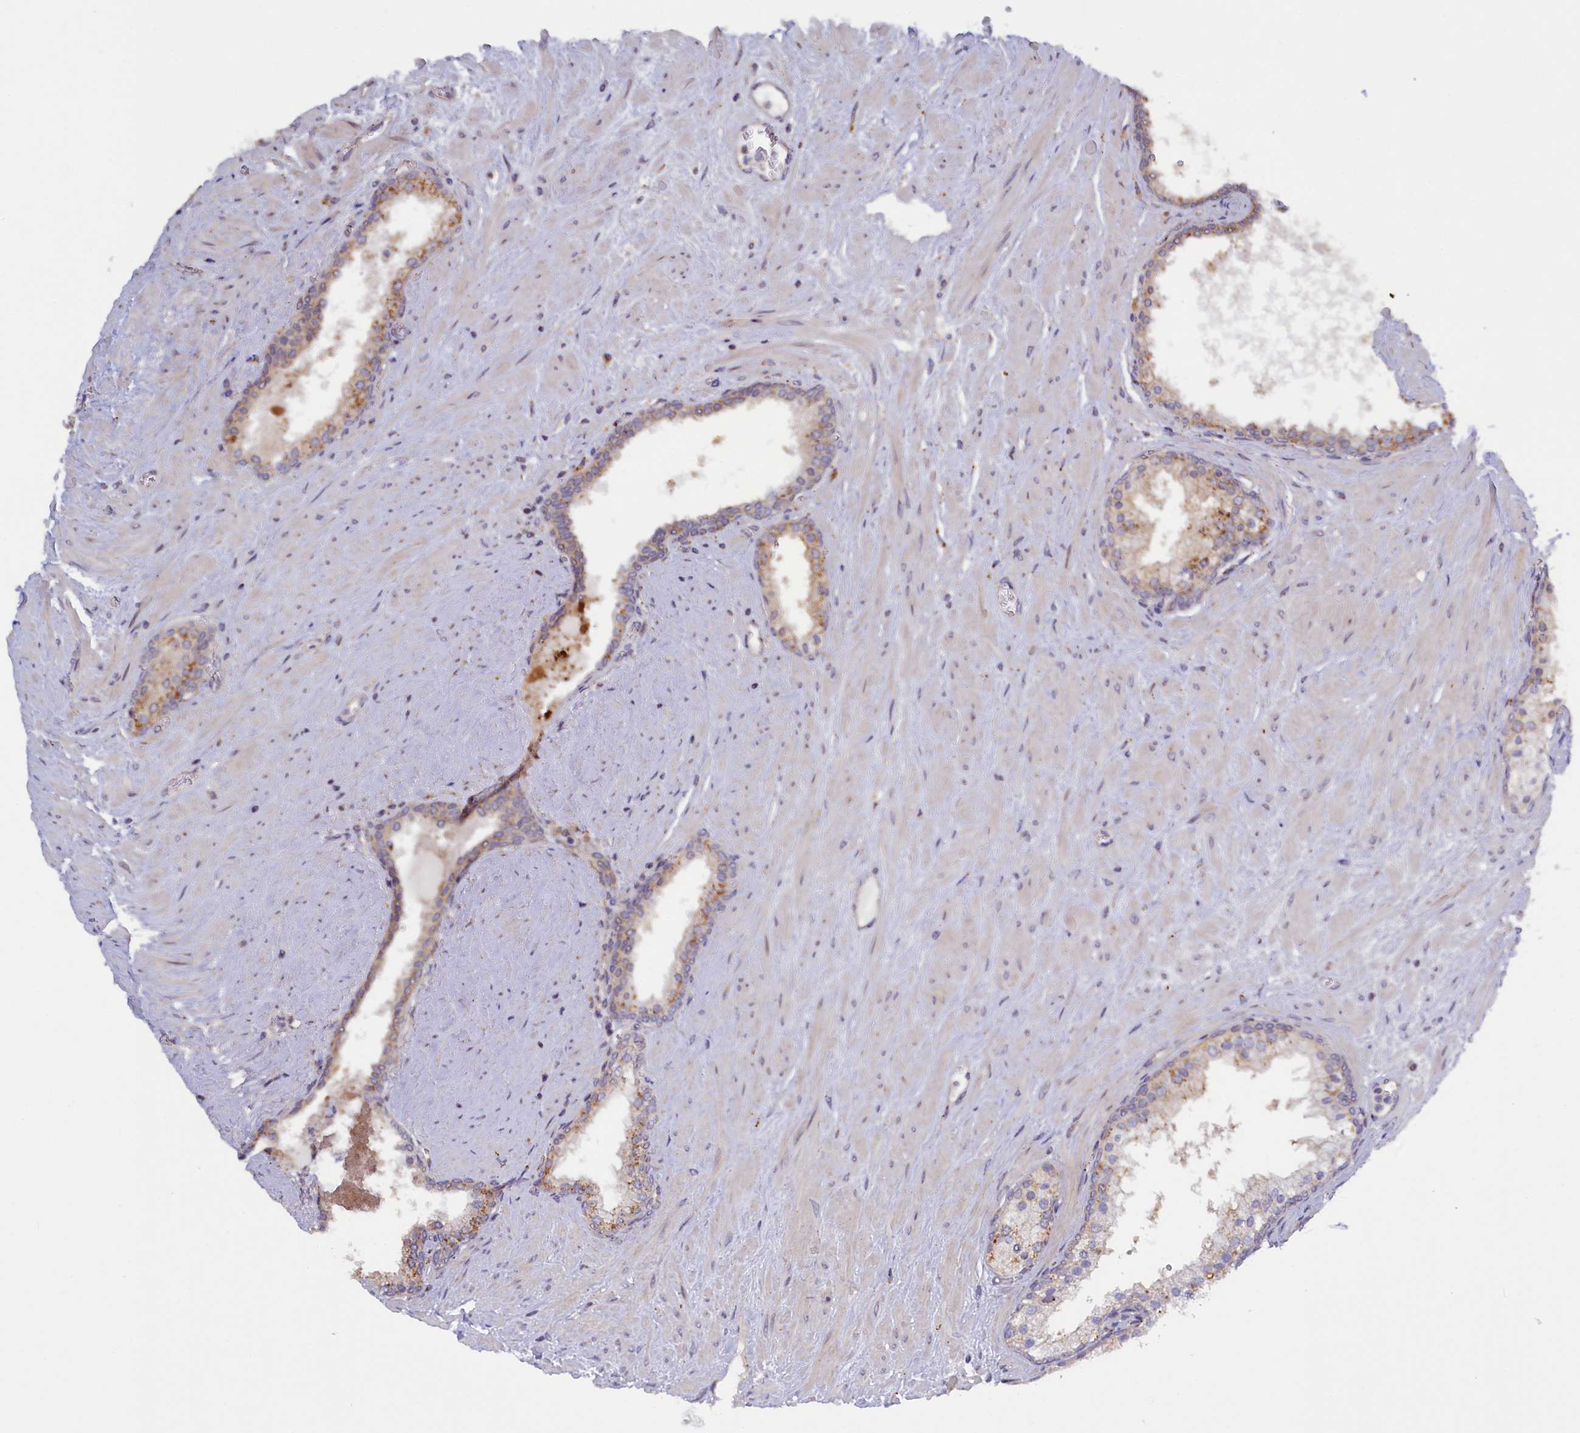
{"staining": {"intensity": "moderate", "quantity": ">75%", "location": "cytoplasmic/membranous"}, "tissue": "prostate cancer", "cell_type": "Tumor cells", "image_type": "cancer", "snomed": [{"axis": "morphology", "description": "Adenocarcinoma, High grade"}, {"axis": "topography", "description": "Prostate"}], "caption": "Immunohistochemical staining of high-grade adenocarcinoma (prostate) exhibits moderate cytoplasmic/membranous protein staining in about >75% of tumor cells.", "gene": "HYKK", "patient": {"sex": "male", "age": 64}}